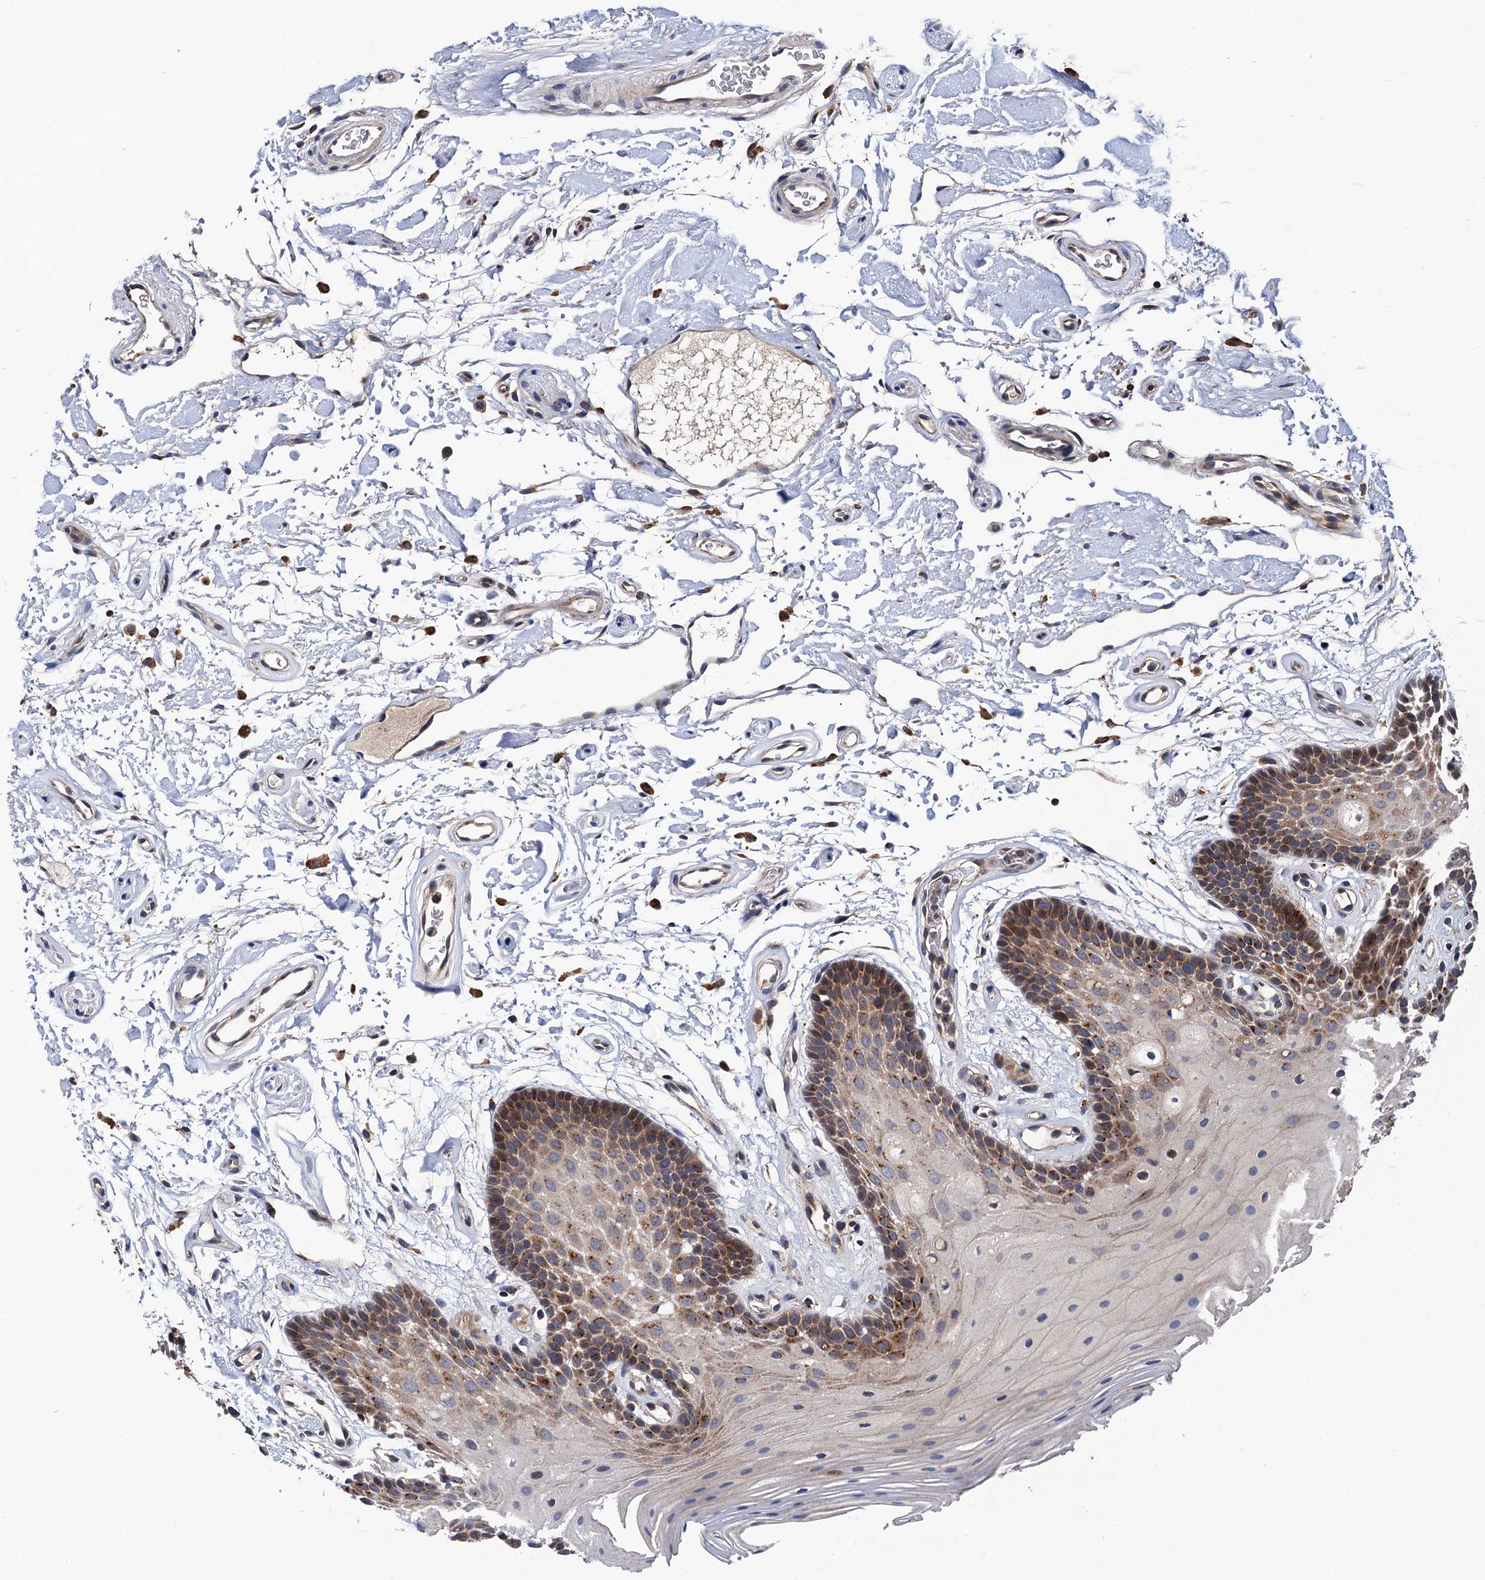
{"staining": {"intensity": "moderate", "quantity": ">75%", "location": "cytoplasmic/membranous"}, "tissue": "oral mucosa", "cell_type": "Squamous epithelial cells", "image_type": "normal", "snomed": [{"axis": "morphology", "description": "Normal tissue, NOS"}, {"axis": "topography", "description": "Oral tissue"}], "caption": "About >75% of squamous epithelial cells in unremarkable oral mucosa demonstrate moderate cytoplasmic/membranous protein staining as visualized by brown immunohistochemical staining.", "gene": "VPS35", "patient": {"sex": "male", "age": 62}}